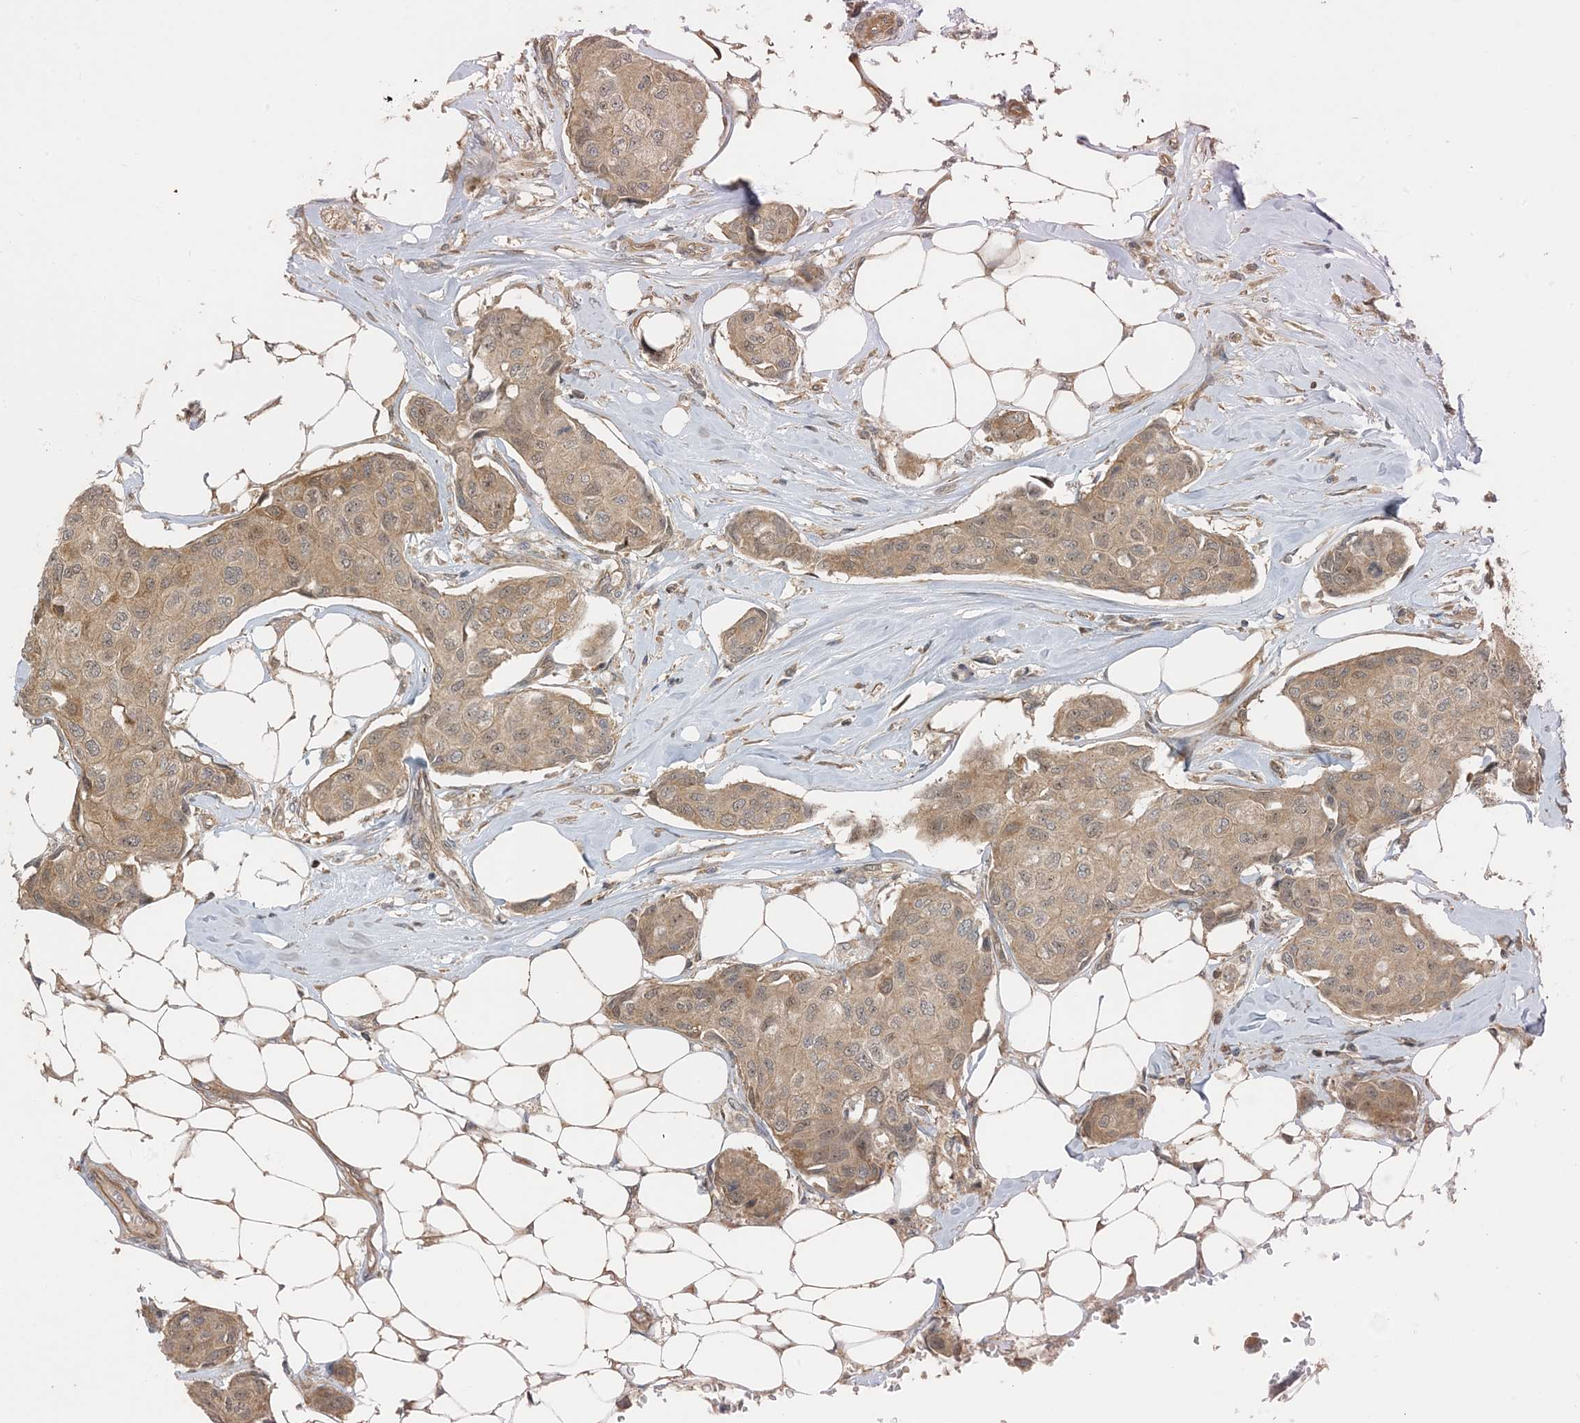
{"staining": {"intensity": "moderate", "quantity": ">75%", "location": "cytoplasmic/membranous"}, "tissue": "breast cancer", "cell_type": "Tumor cells", "image_type": "cancer", "snomed": [{"axis": "morphology", "description": "Duct carcinoma"}, {"axis": "topography", "description": "Breast"}], "caption": "Immunohistochemical staining of human breast intraductal carcinoma reveals medium levels of moderate cytoplasmic/membranous protein positivity in approximately >75% of tumor cells. Using DAB (3,3'-diaminobenzidine) (brown) and hematoxylin (blue) stains, captured at high magnification using brightfield microscopy.", "gene": "ZBTB3", "patient": {"sex": "female", "age": 80}}